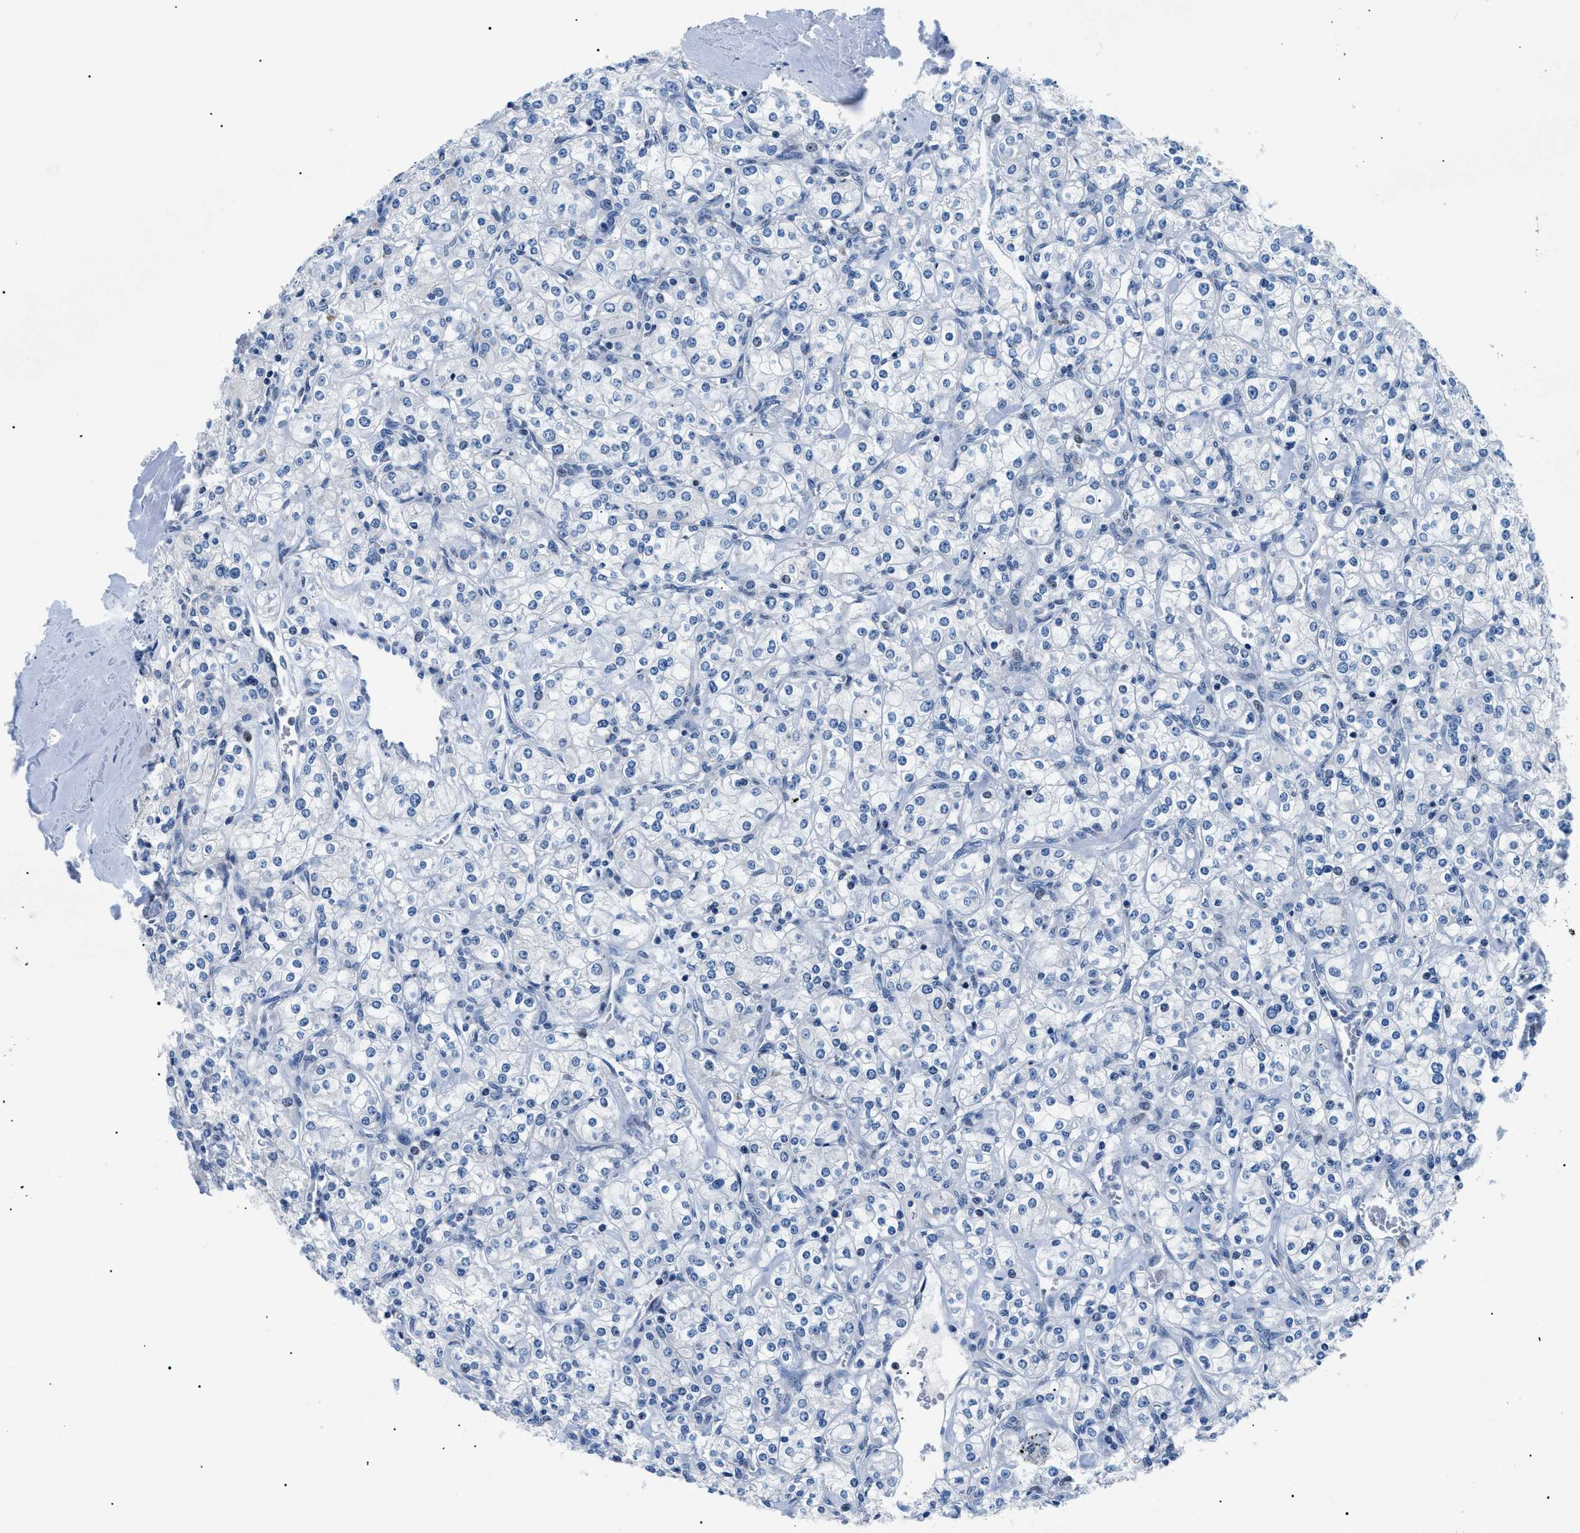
{"staining": {"intensity": "negative", "quantity": "none", "location": "none"}, "tissue": "renal cancer", "cell_type": "Tumor cells", "image_type": "cancer", "snomed": [{"axis": "morphology", "description": "Adenocarcinoma, NOS"}, {"axis": "topography", "description": "Kidney"}], "caption": "Renal adenocarcinoma was stained to show a protein in brown. There is no significant staining in tumor cells.", "gene": "SMARCC1", "patient": {"sex": "male", "age": 77}}